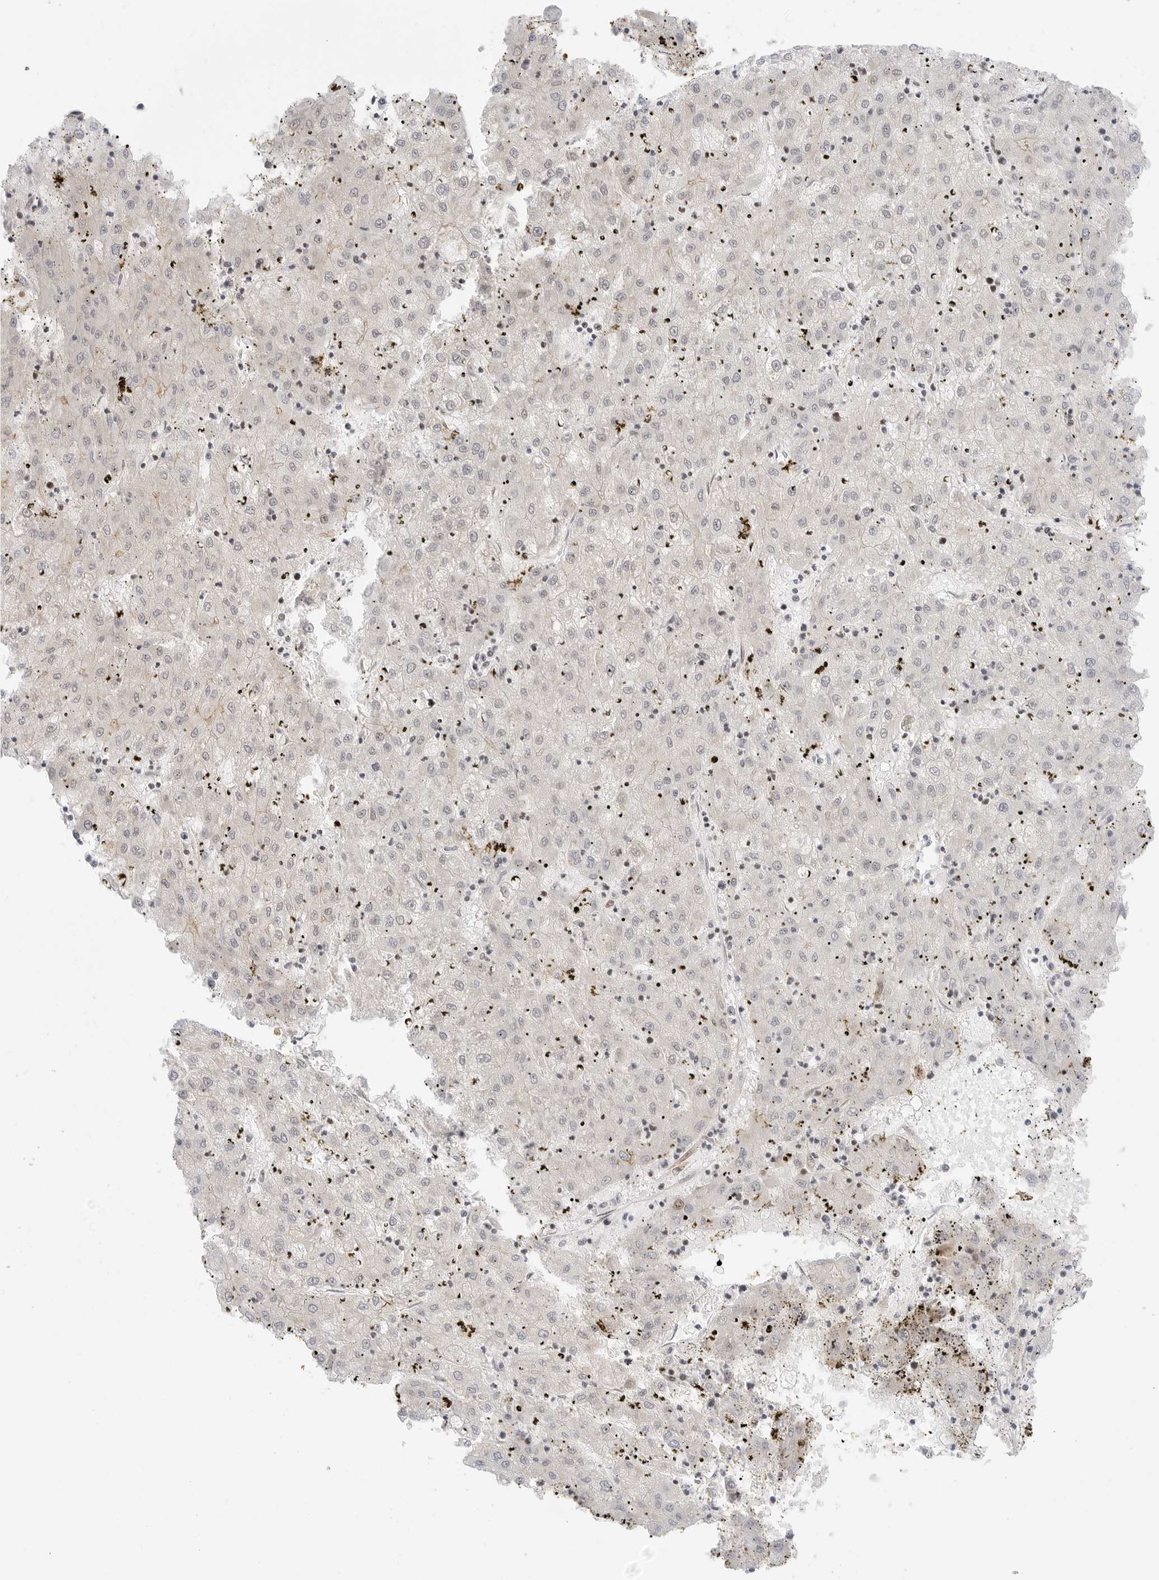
{"staining": {"intensity": "negative", "quantity": "none", "location": "none"}, "tissue": "liver cancer", "cell_type": "Tumor cells", "image_type": "cancer", "snomed": [{"axis": "morphology", "description": "Carcinoma, Hepatocellular, NOS"}, {"axis": "topography", "description": "Liver"}], "caption": "A high-resolution micrograph shows immunohistochemistry staining of liver hepatocellular carcinoma, which exhibits no significant staining in tumor cells. (DAB immunohistochemistry with hematoxylin counter stain).", "gene": "ZNF613", "patient": {"sex": "male", "age": 72}}